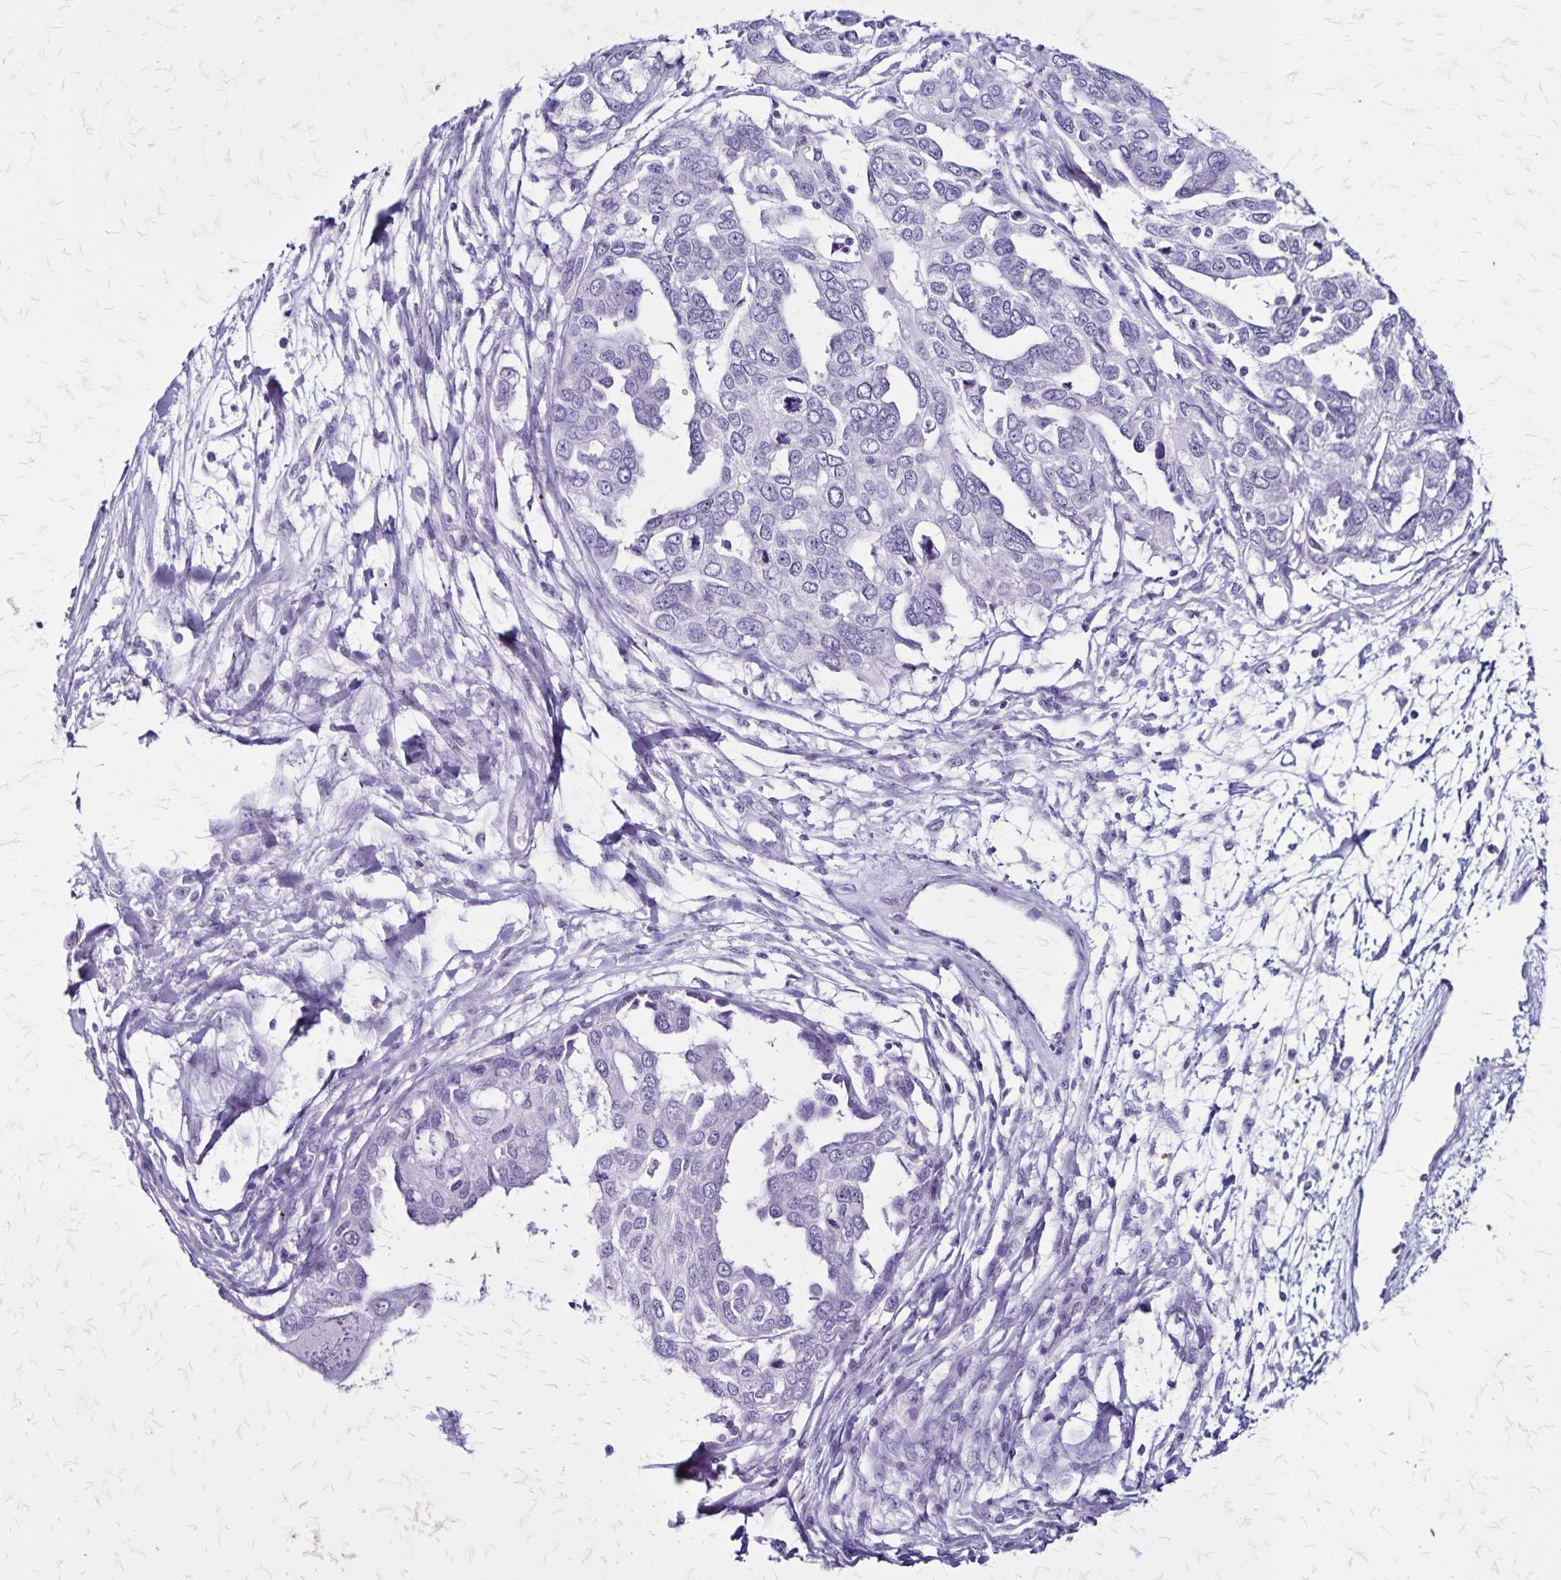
{"staining": {"intensity": "negative", "quantity": "none", "location": "none"}, "tissue": "ovarian cancer", "cell_type": "Tumor cells", "image_type": "cancer", "snomed": [{"axis": "morphology", "description": "Cystadenocarcinoma, serous, NOS"}, {"axis": "topography", "description": "Ovary"}], "caption": "There is no significant expression in tumor cells of ovarian cancer.", "gene": "KRT2", "patient": {"sex": "female", "age": 53}}